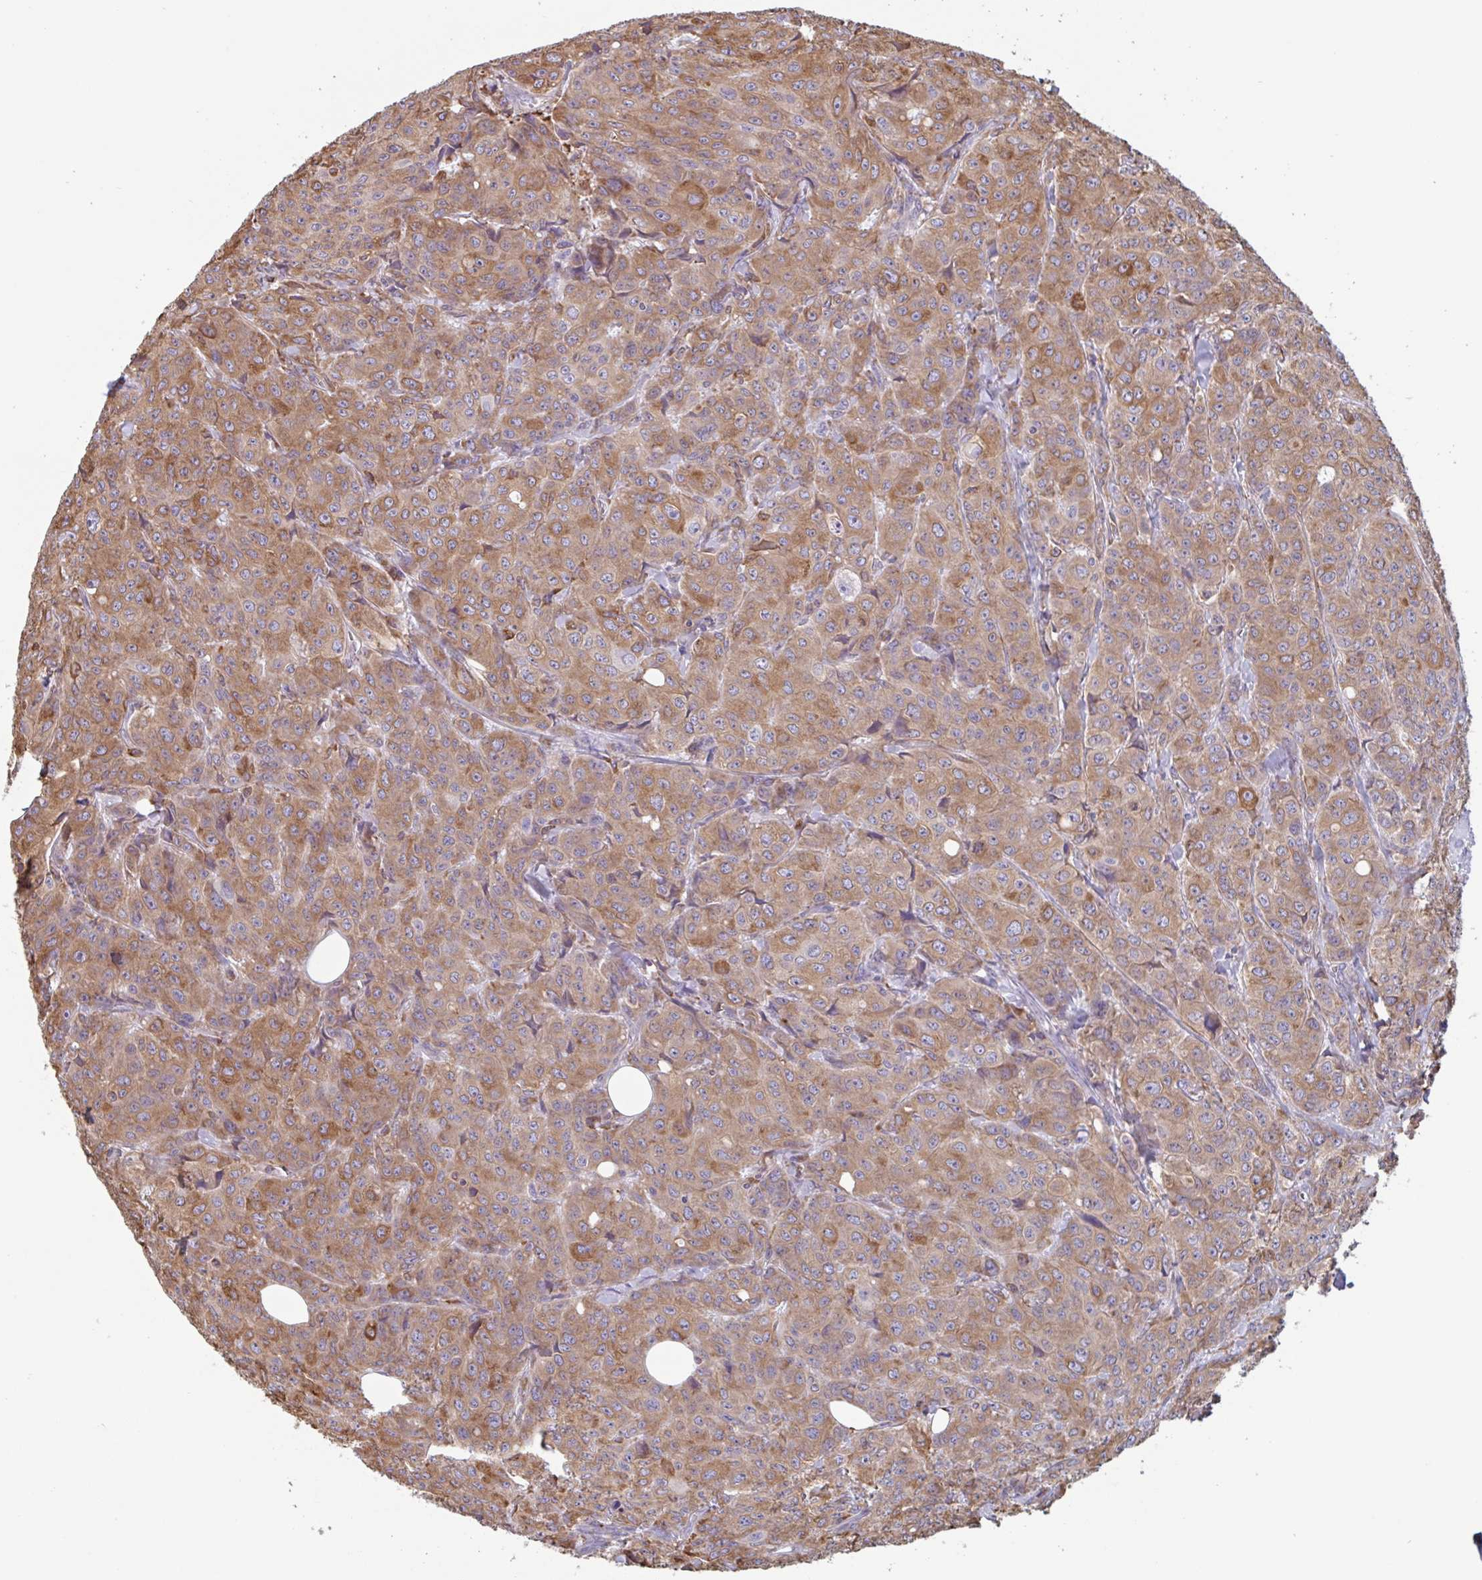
{"staining": {"intensity": "moderate", "quantity": ">75%", "location": "cytoplasmic/membranous"}, "tissue": "breast cancer", "cell_type": "Tumor cells", "image_type": "cancer", "snomed": [{"axis": "morphology", "description": "Duct carcinoma"}, {"axis": "topography", "description": "Breast"}], "caption": "Moderate cytoplasmic/membranous staining is seen in about >75% of tumor cells in breast cancer (infiltrating ductal carcinoma).", "gene": "DOK4", "patient": {"sex": "female", "age": 43}}